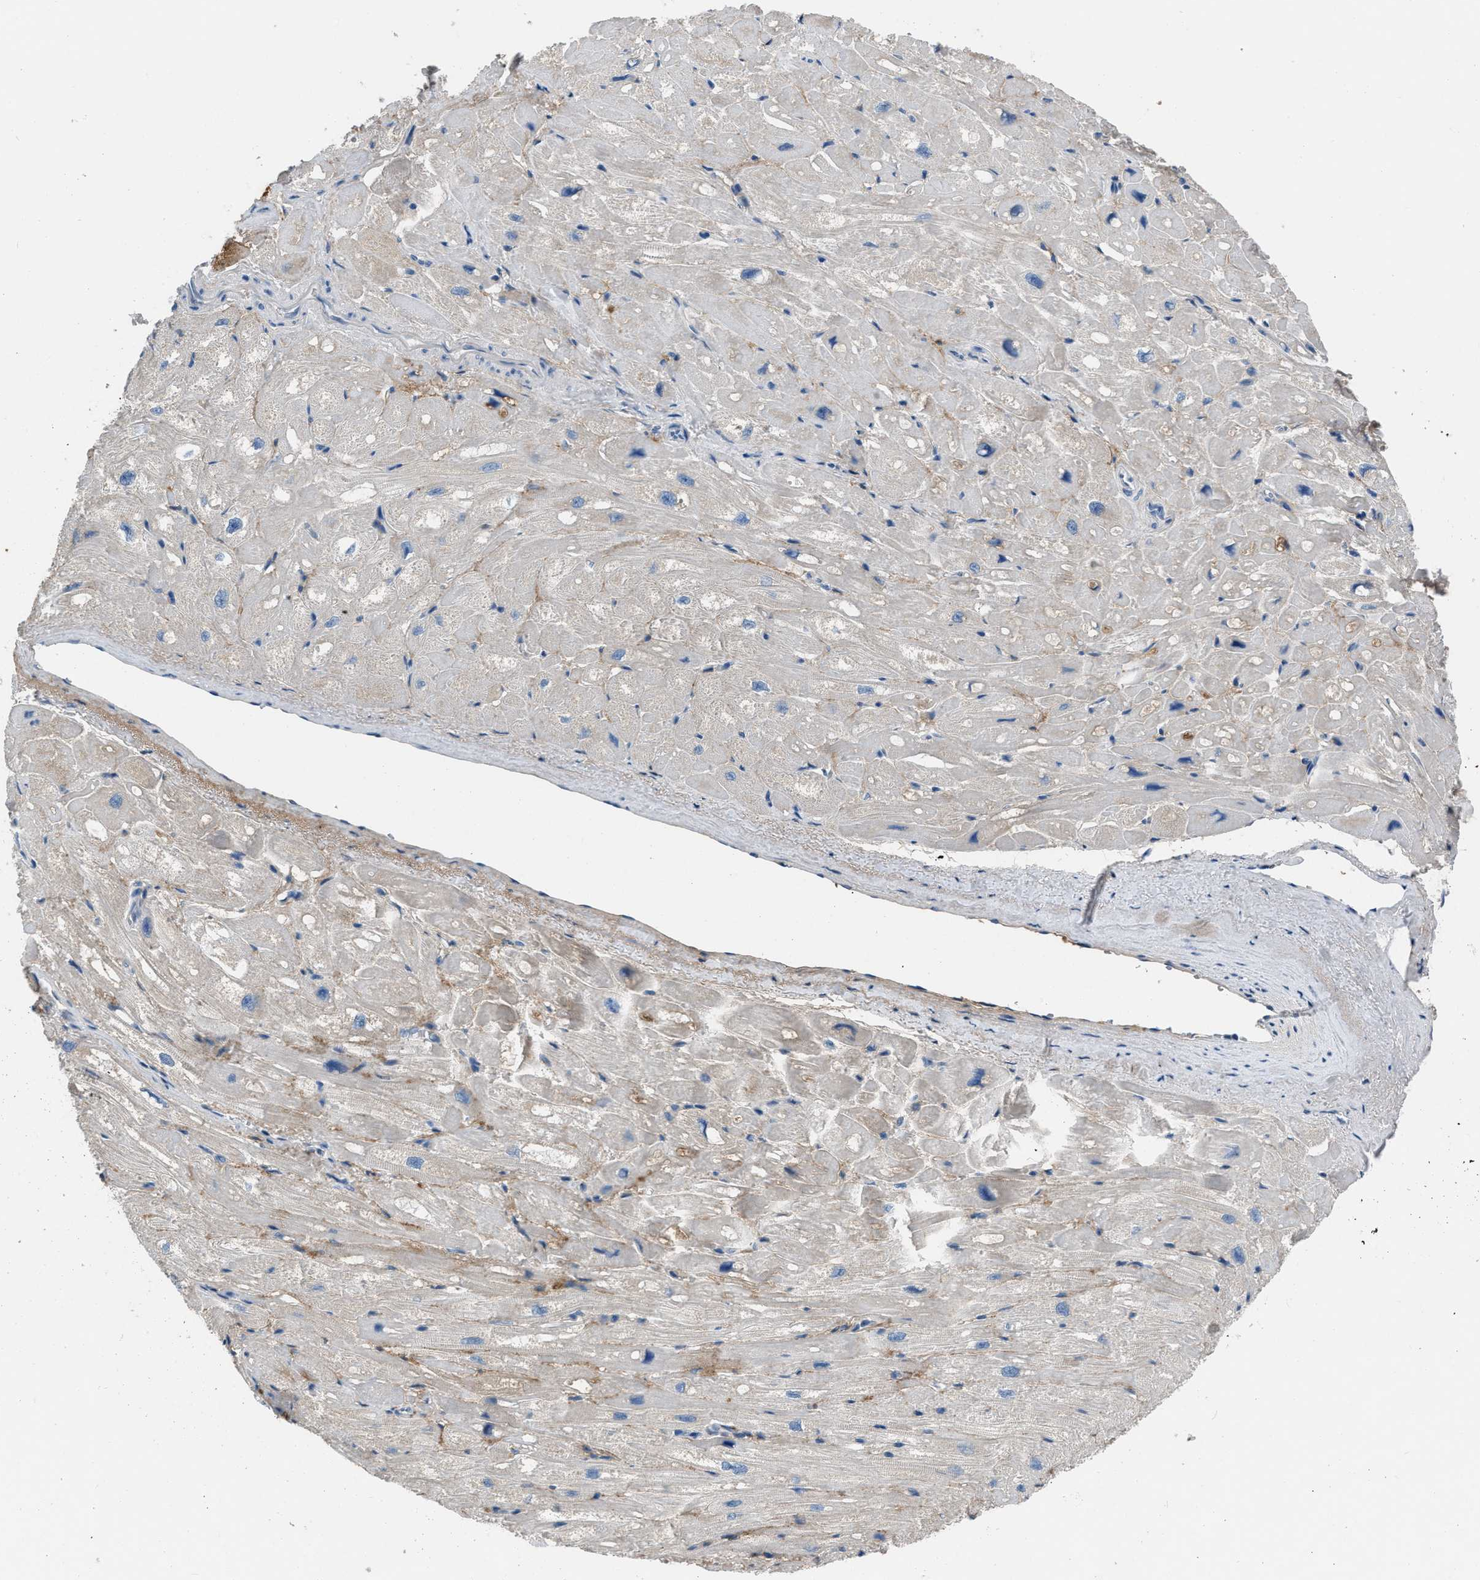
{"staining": {"intensity": "weak", "quantity": "<25%", "location": "cytoplasmic/membranous"}, "tissue": "heart muscle", "cell_type": "Cardiomyocytes", "image_type": "normal", "snomed": [{"axis": "morphology", "description": "Normal tissue, NOS"}, {"axis": "topography", "description": "Heart"}], "caption": "Photomicrograph shows no significant protein staining in cardiomyocytes of benign heart muscle. The staining is performed using DAB brown chromogen with nuclei counter-stained in using hematoxylin.", "gene": "STC1", "patient": {"sex": "male", "age": 49}}